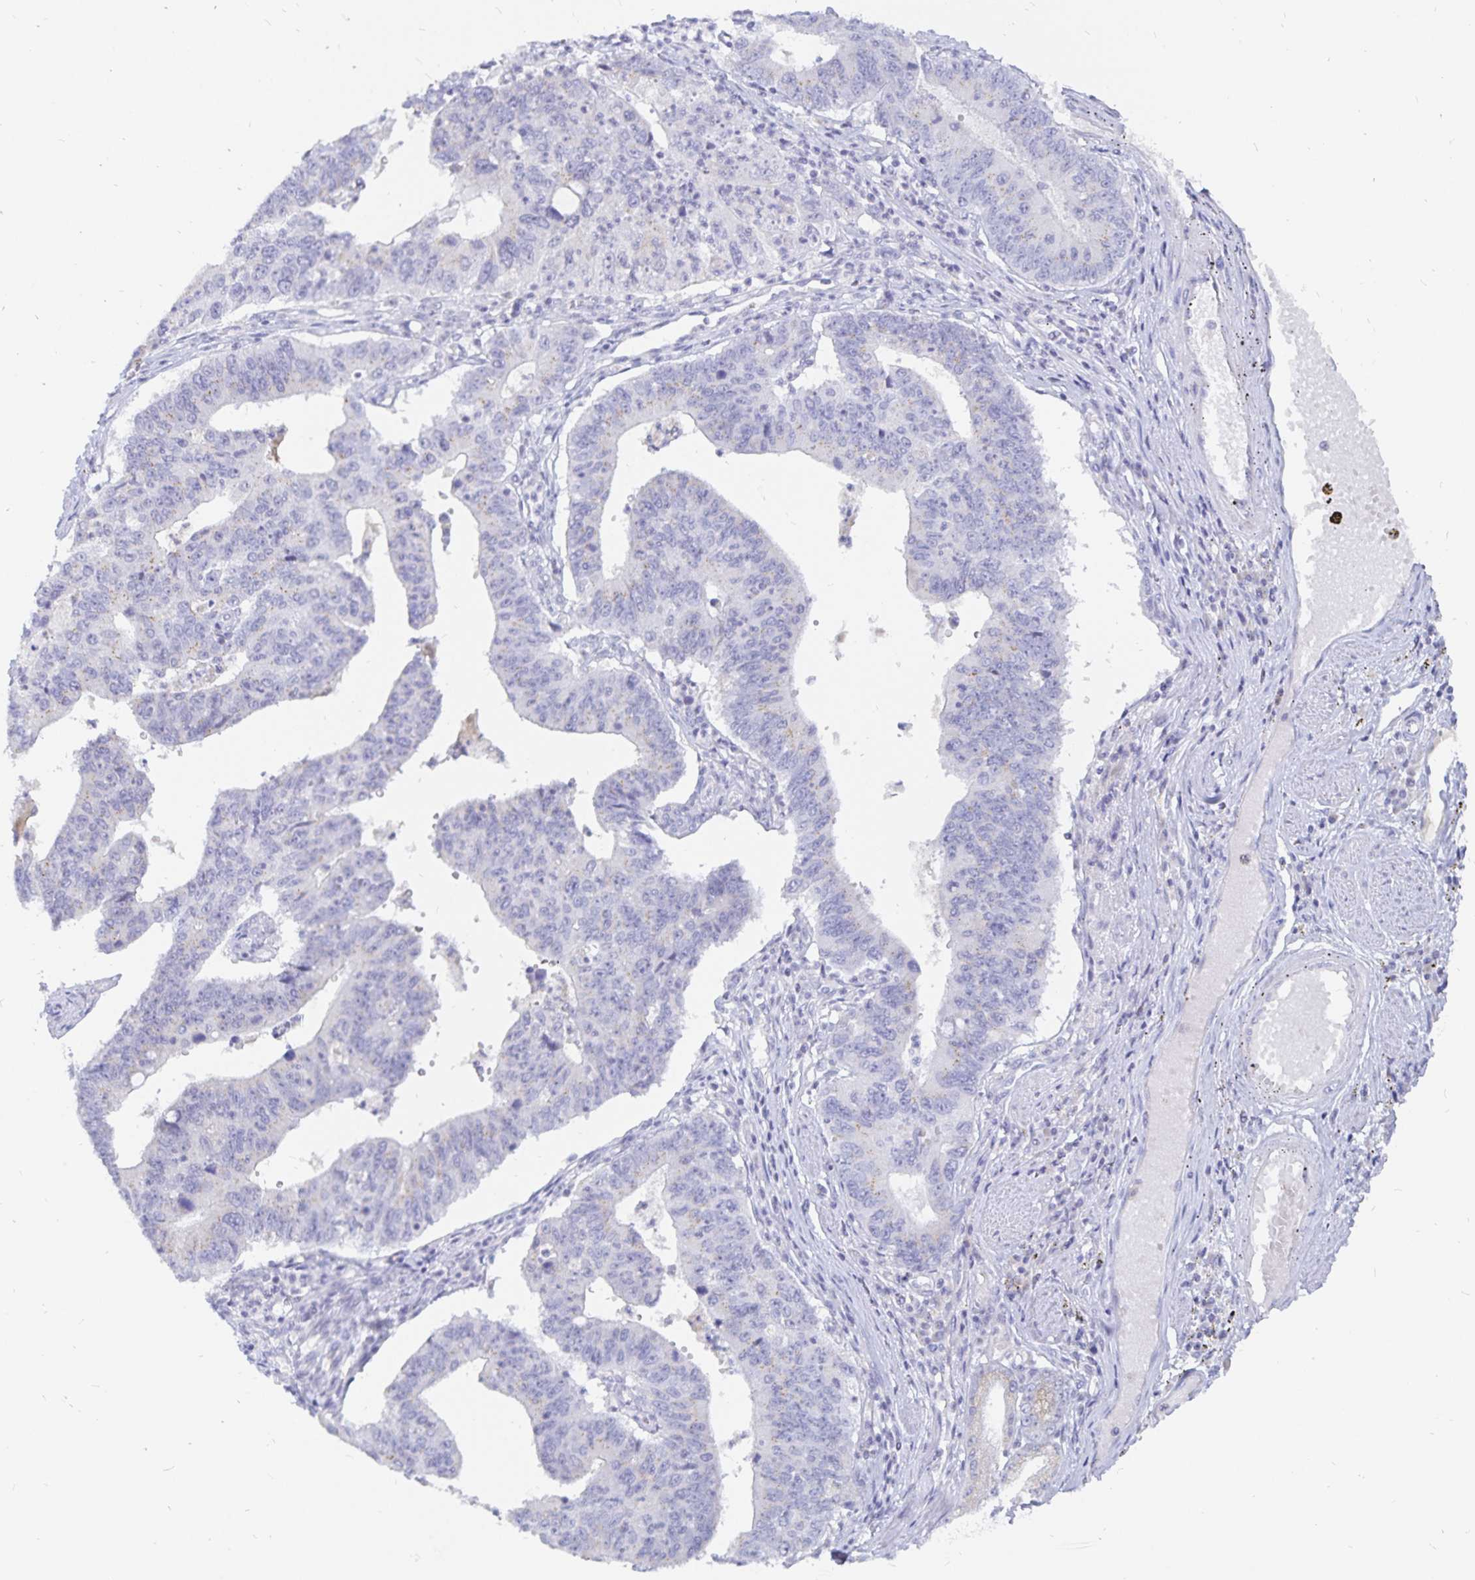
{"staining": {"intensity": "negative", "quantity": "none", "location": "none"}, "tissue": "stomach cancer", "cell_type": "Tumor cells", "image_type": "cancer", "snomed": [{"axis": "morphology", "description": "Adenocarcinoma, NOS"}, {"axis": "topography", "description": "Stomach"}], "caption": "Tumor cells show no significant positivity in adenocarcinoma (stomach).", "gene": "PKHD1", "patient": {"sex": "male", "age": 59}}